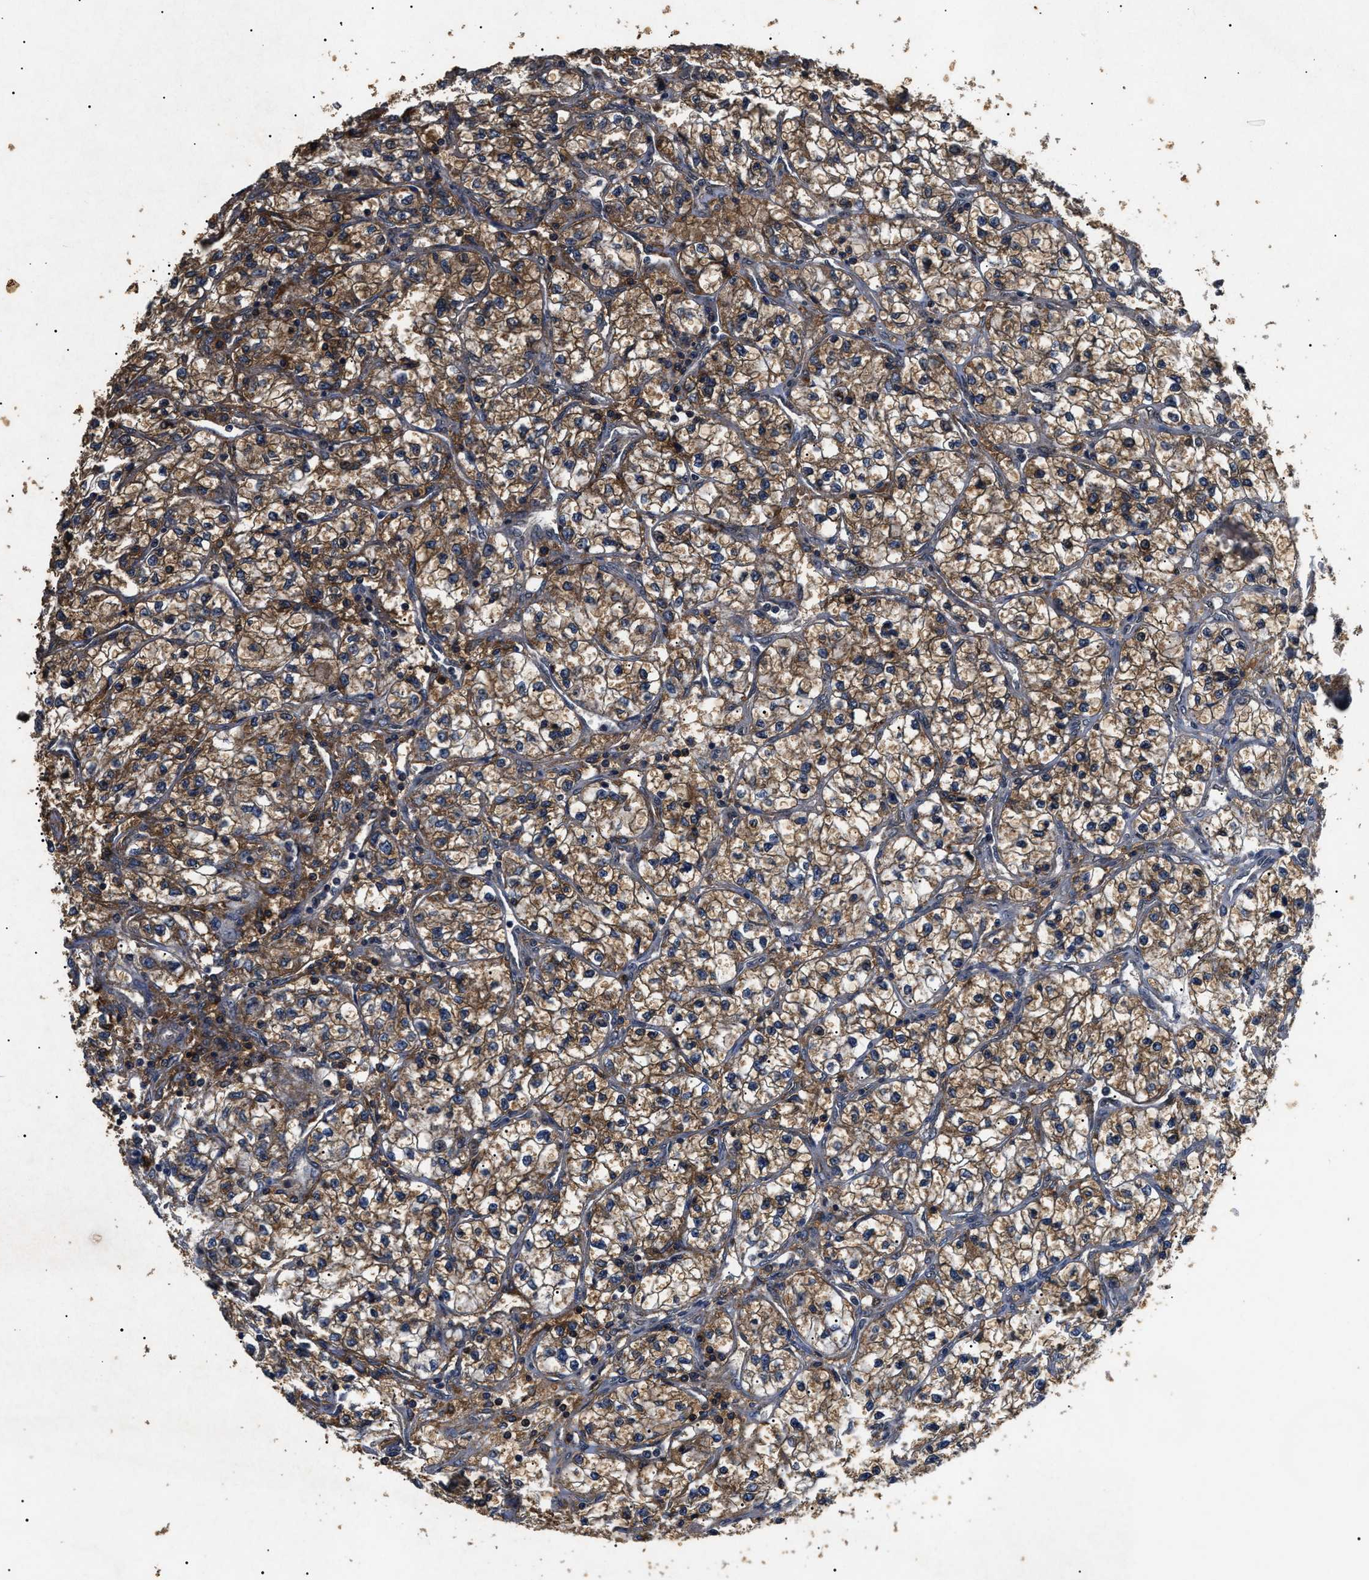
{"staining": {"intensity": "moderate", "quantity": ">75%", "location": "cytoplasmic/membranous"}, "tissue": "renal cancer", "cell_type": "Tumor cells", "image_type": "cancer", "snomed": [{"axis": "morphology", "description": "Adenocarcinoma, NOS"}, {"axis": "topography", "description": "Kidney"}], "caption": "Immunohistochemistry (IHC) of human renal adenocarcinoma displays medium levels of moderate cytoplasmic/membranous expression in approximately >75% of tumor cells.", "gene": "ANP32E", "patient": {"sex": "female", "age": 57}}